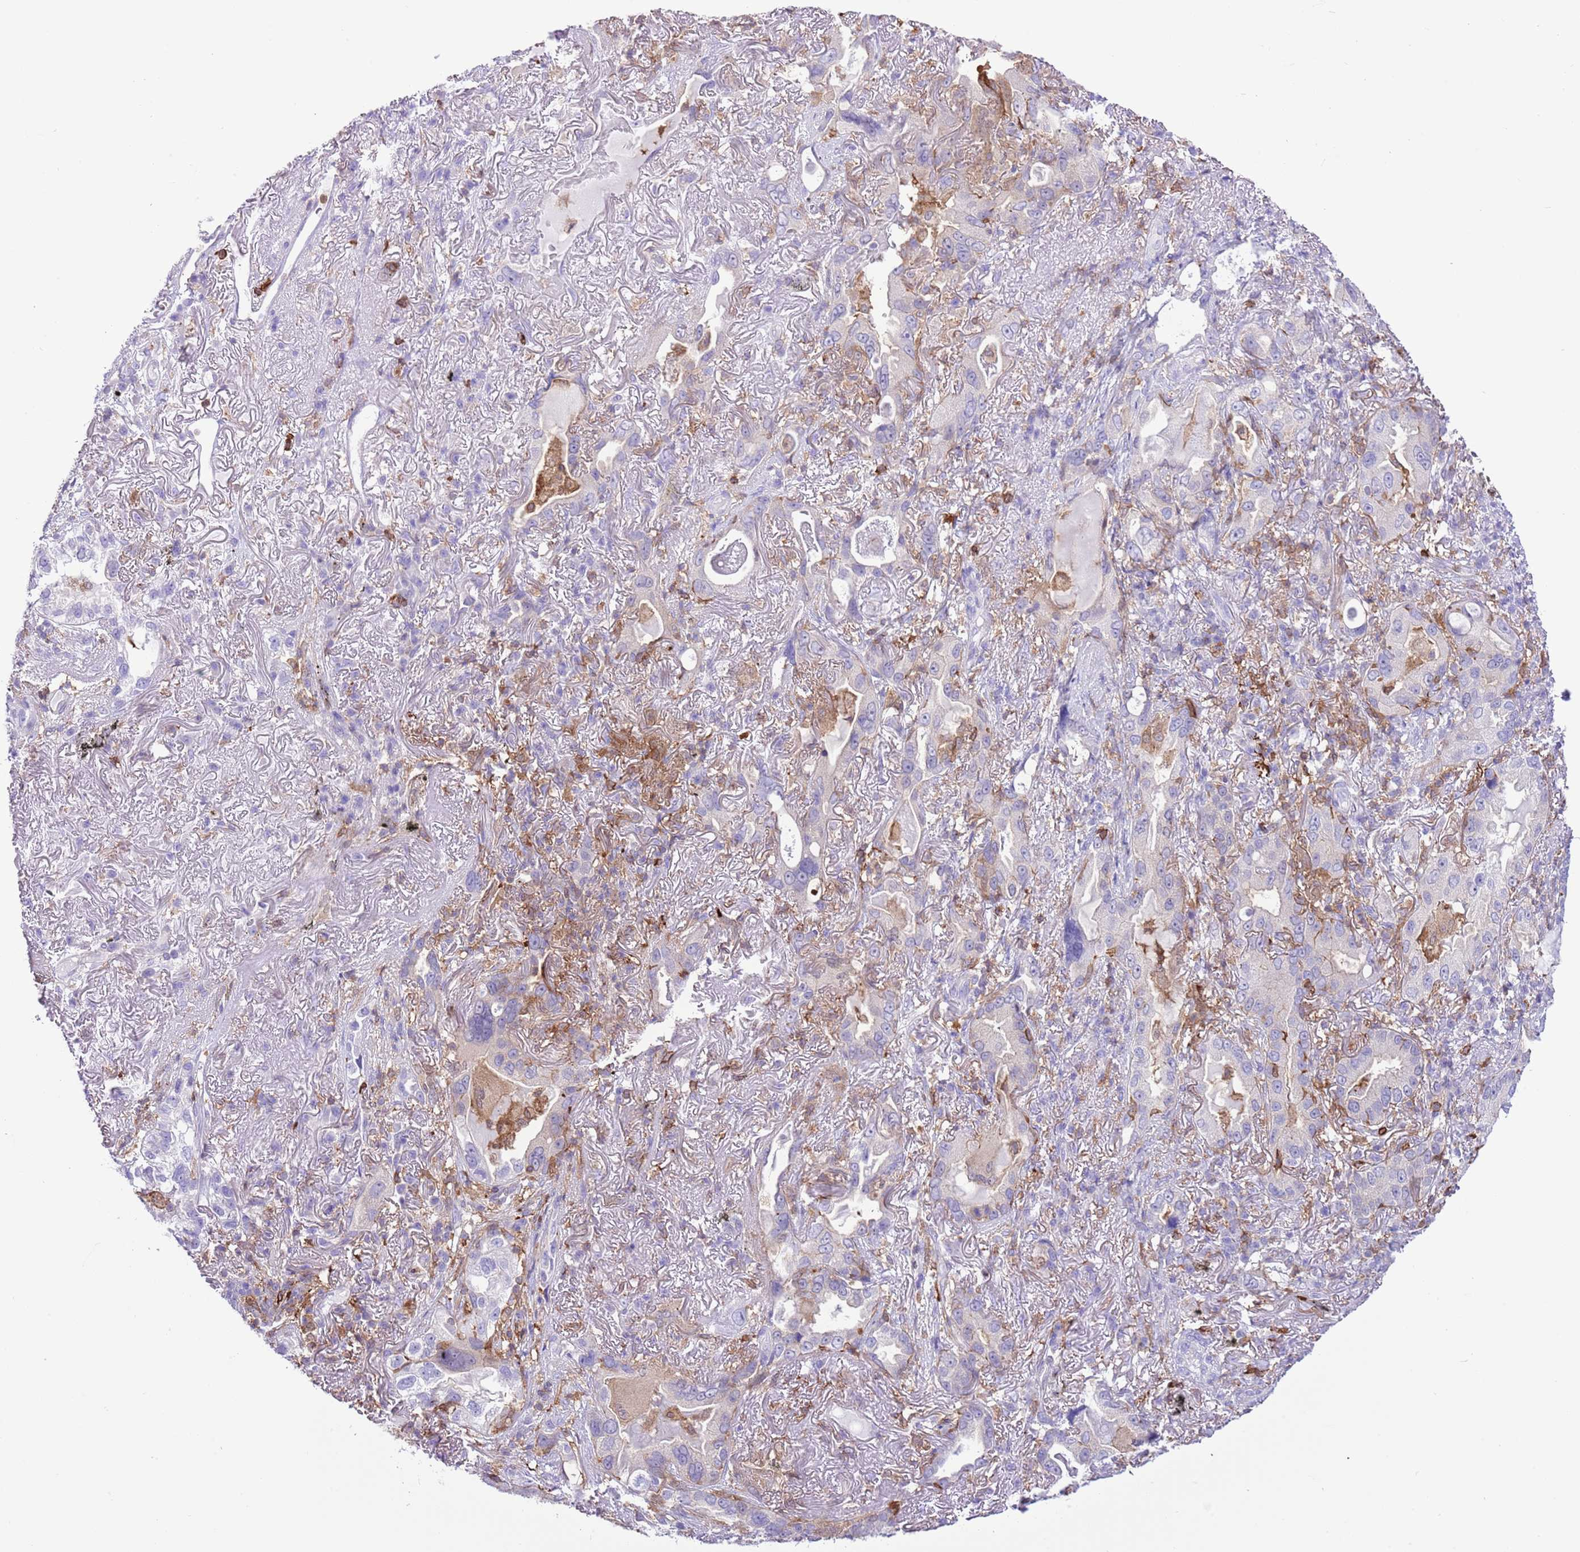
{"staining": {"intensity": "negative", "quantity": "none", "location": "none"}, "tissue": "lung cancer", "cell_type": "Tumor cells", "image_type": "cancer", "snomed": [{"axis": "morphology", "description": "Adenocarcinoma, NOS"}, {"axis": "topography", "description": "Lung"}], "caption": "Tumor cells show no significant protein positivity in lung adenocarcinoma.", "gene": "EFHD2", "patient": {"sex": "female", "age": 69}}